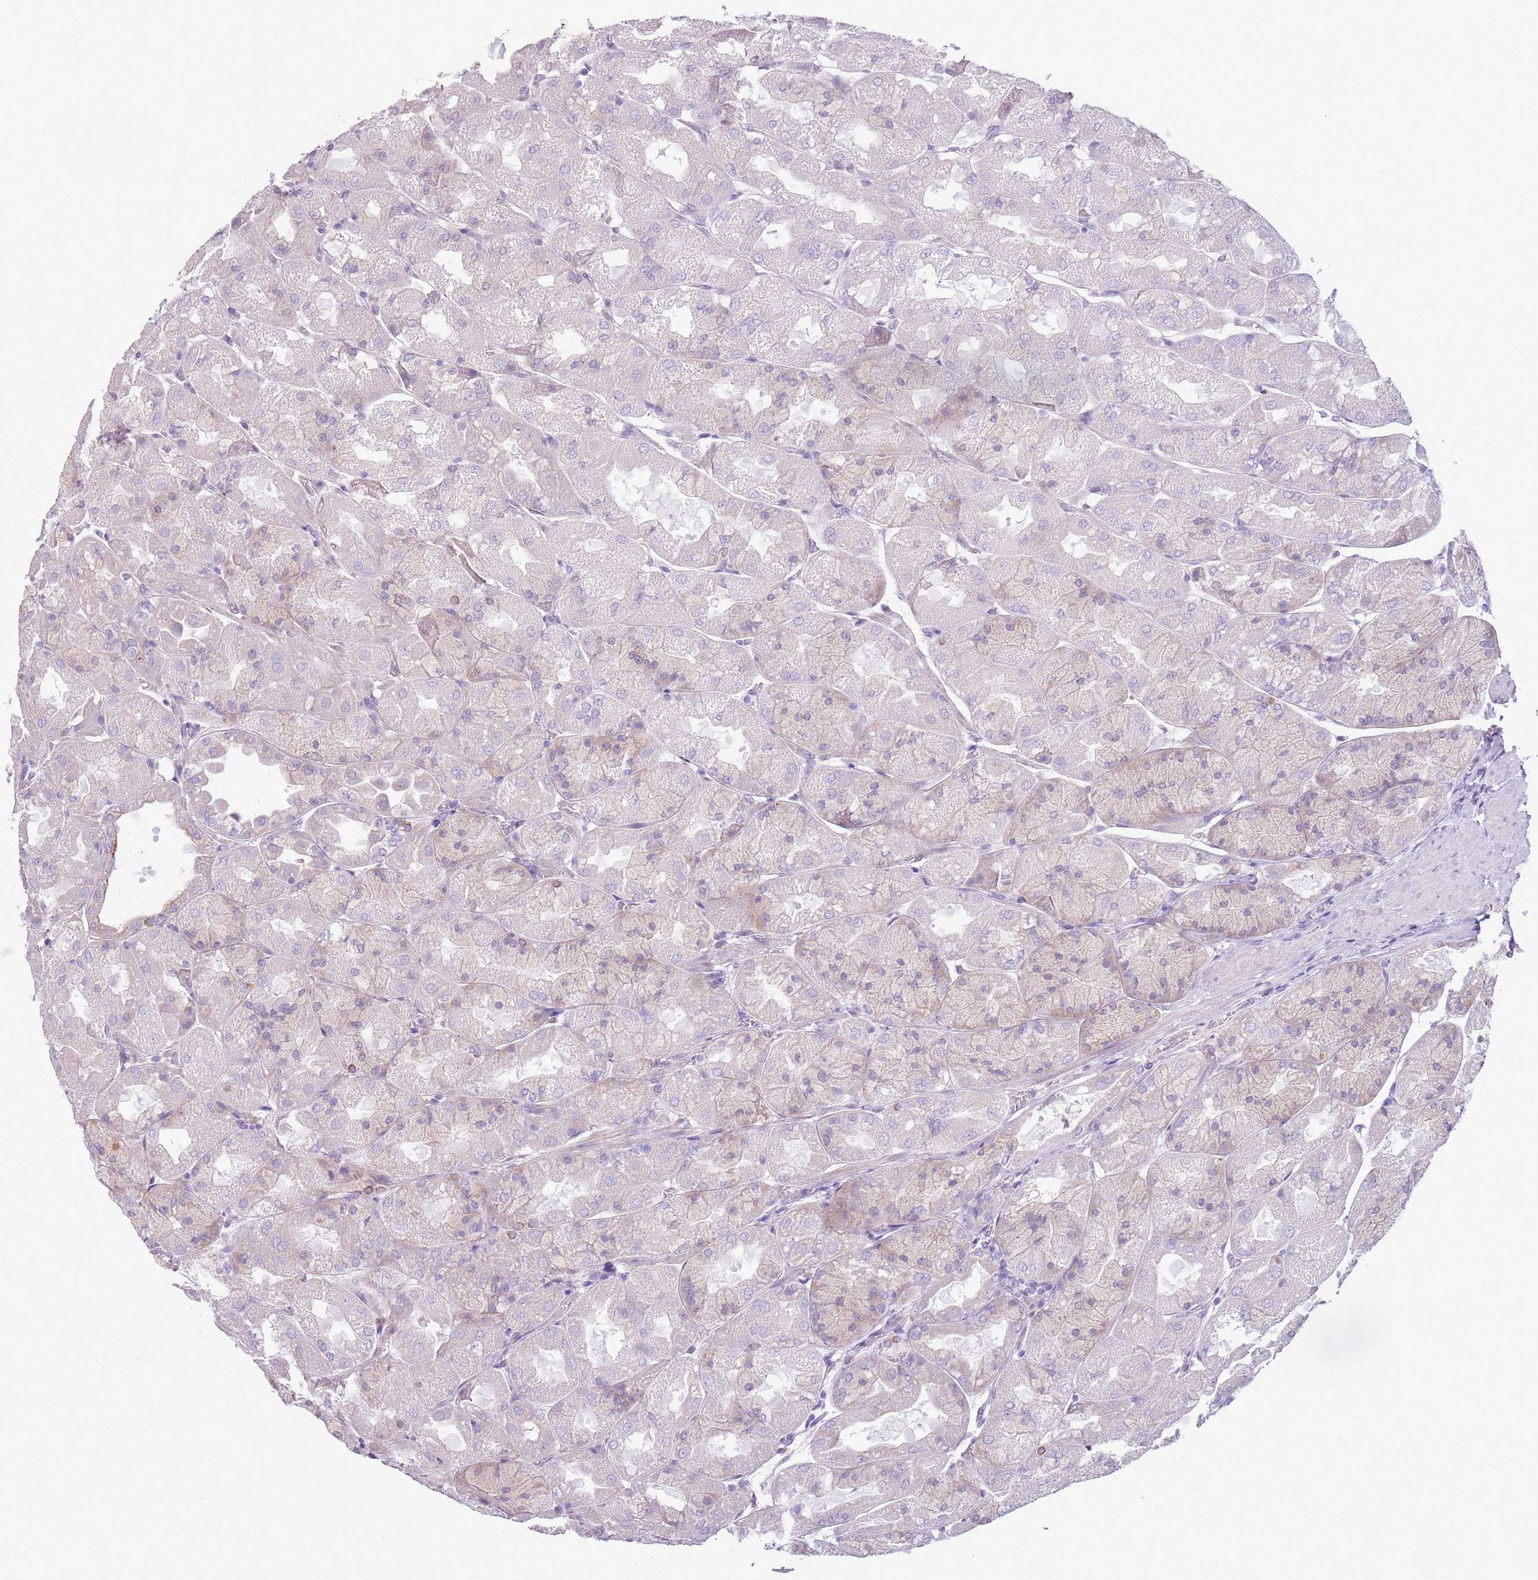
{"staining": {"intensity": "weak", "quantity": "25%-75%", "location": "cytoplasmic/membranous"}, "tissue": "stomach", "cell_type": "Glandular cells", "image_type": "normal", "snomed": [{"axis": "morphology", "description": "Normal tissue, NOS"}, {"axis": "topography", "description": "Stomach"}], "caption": "Glandular cells show weak cytoplasmic/membranous expression in about 25%-75% of cells in normal stomach.", "gene": "OAF", "patient": {"sex": "female", "age": 61}}